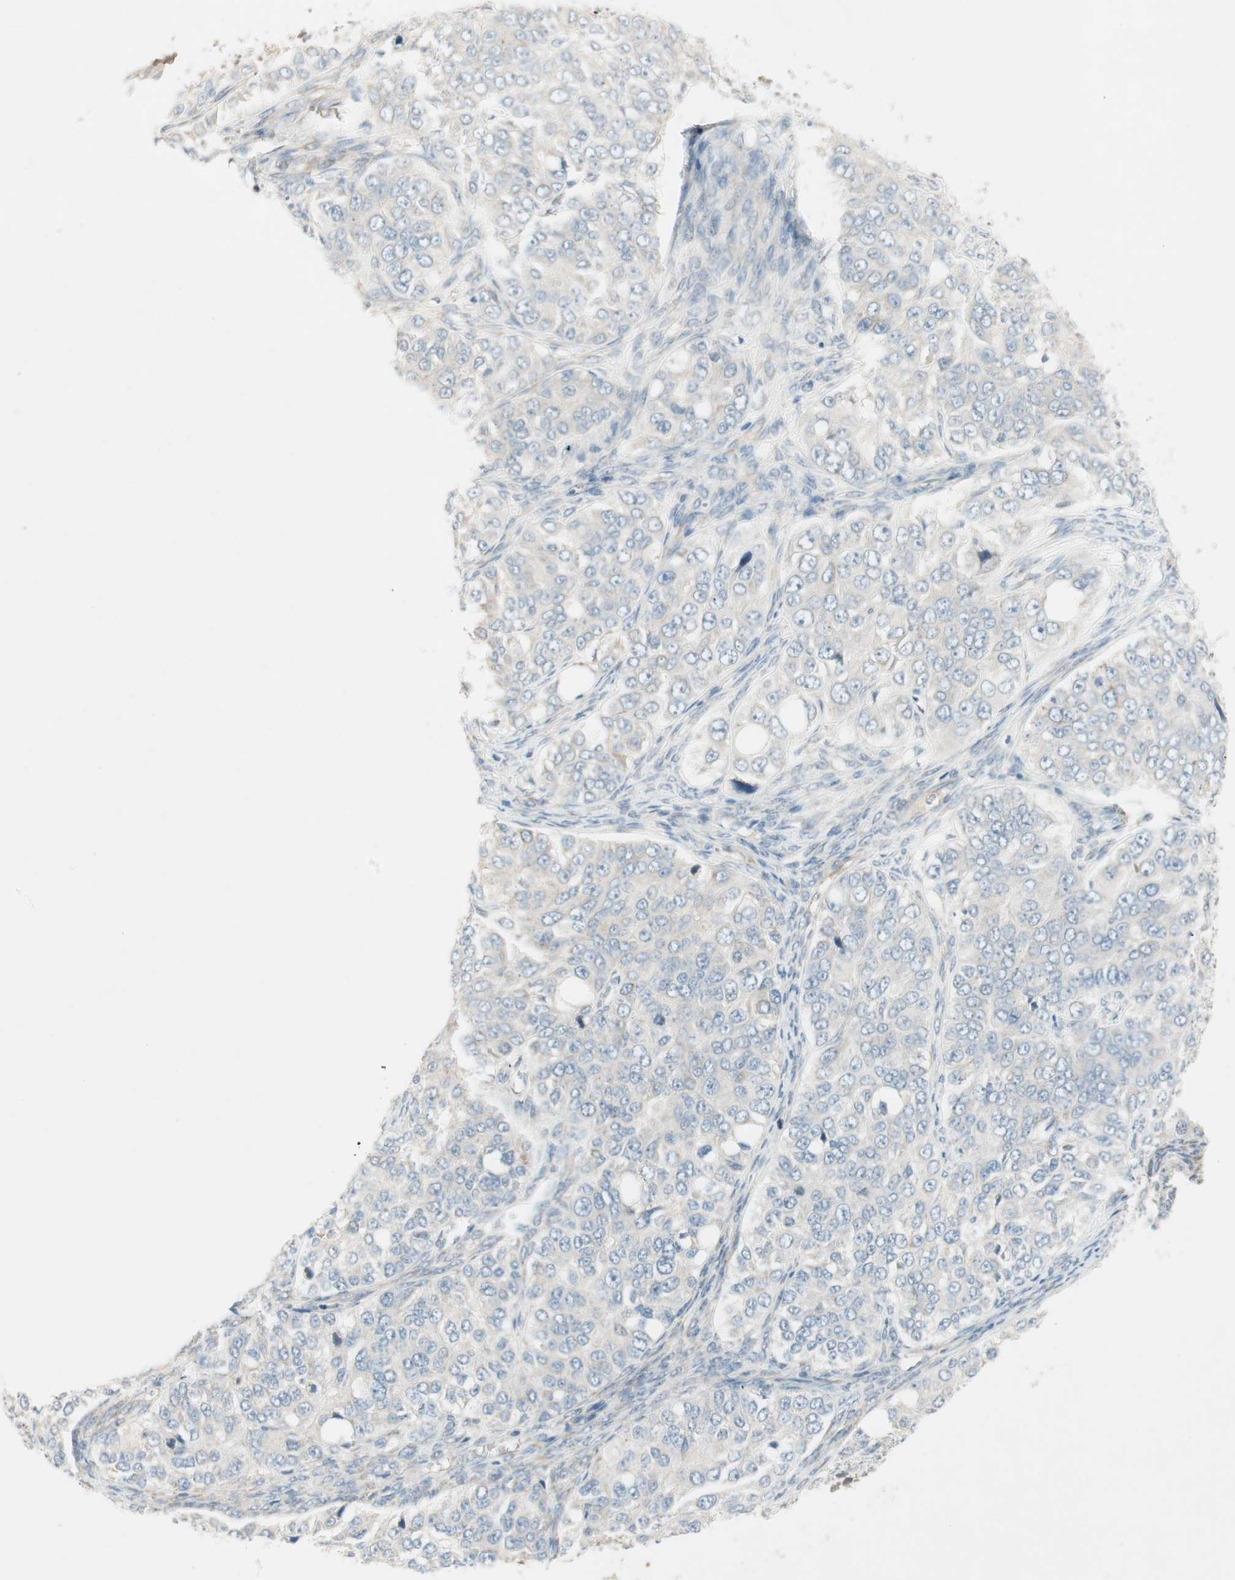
{"staining": {"intensity": "weak", "quantity": "<25%", "location": "cytoplasmic/membranous"}, "tissue": "ovarian cancer", "cell_type": "Tumor cells", "image_type": "cancer", "snomed": [{"axis": "morphology", "description": "Carcinoma, endometroid"}, {"axis": "topography", "description": "Ovary"}], "caption": "Tumor cells show no significant positivity in endometroid carcinoma (ovarian).", "gene": "STON1-GTF2A1L", "patient": {"sex": "female", "age": 51}}